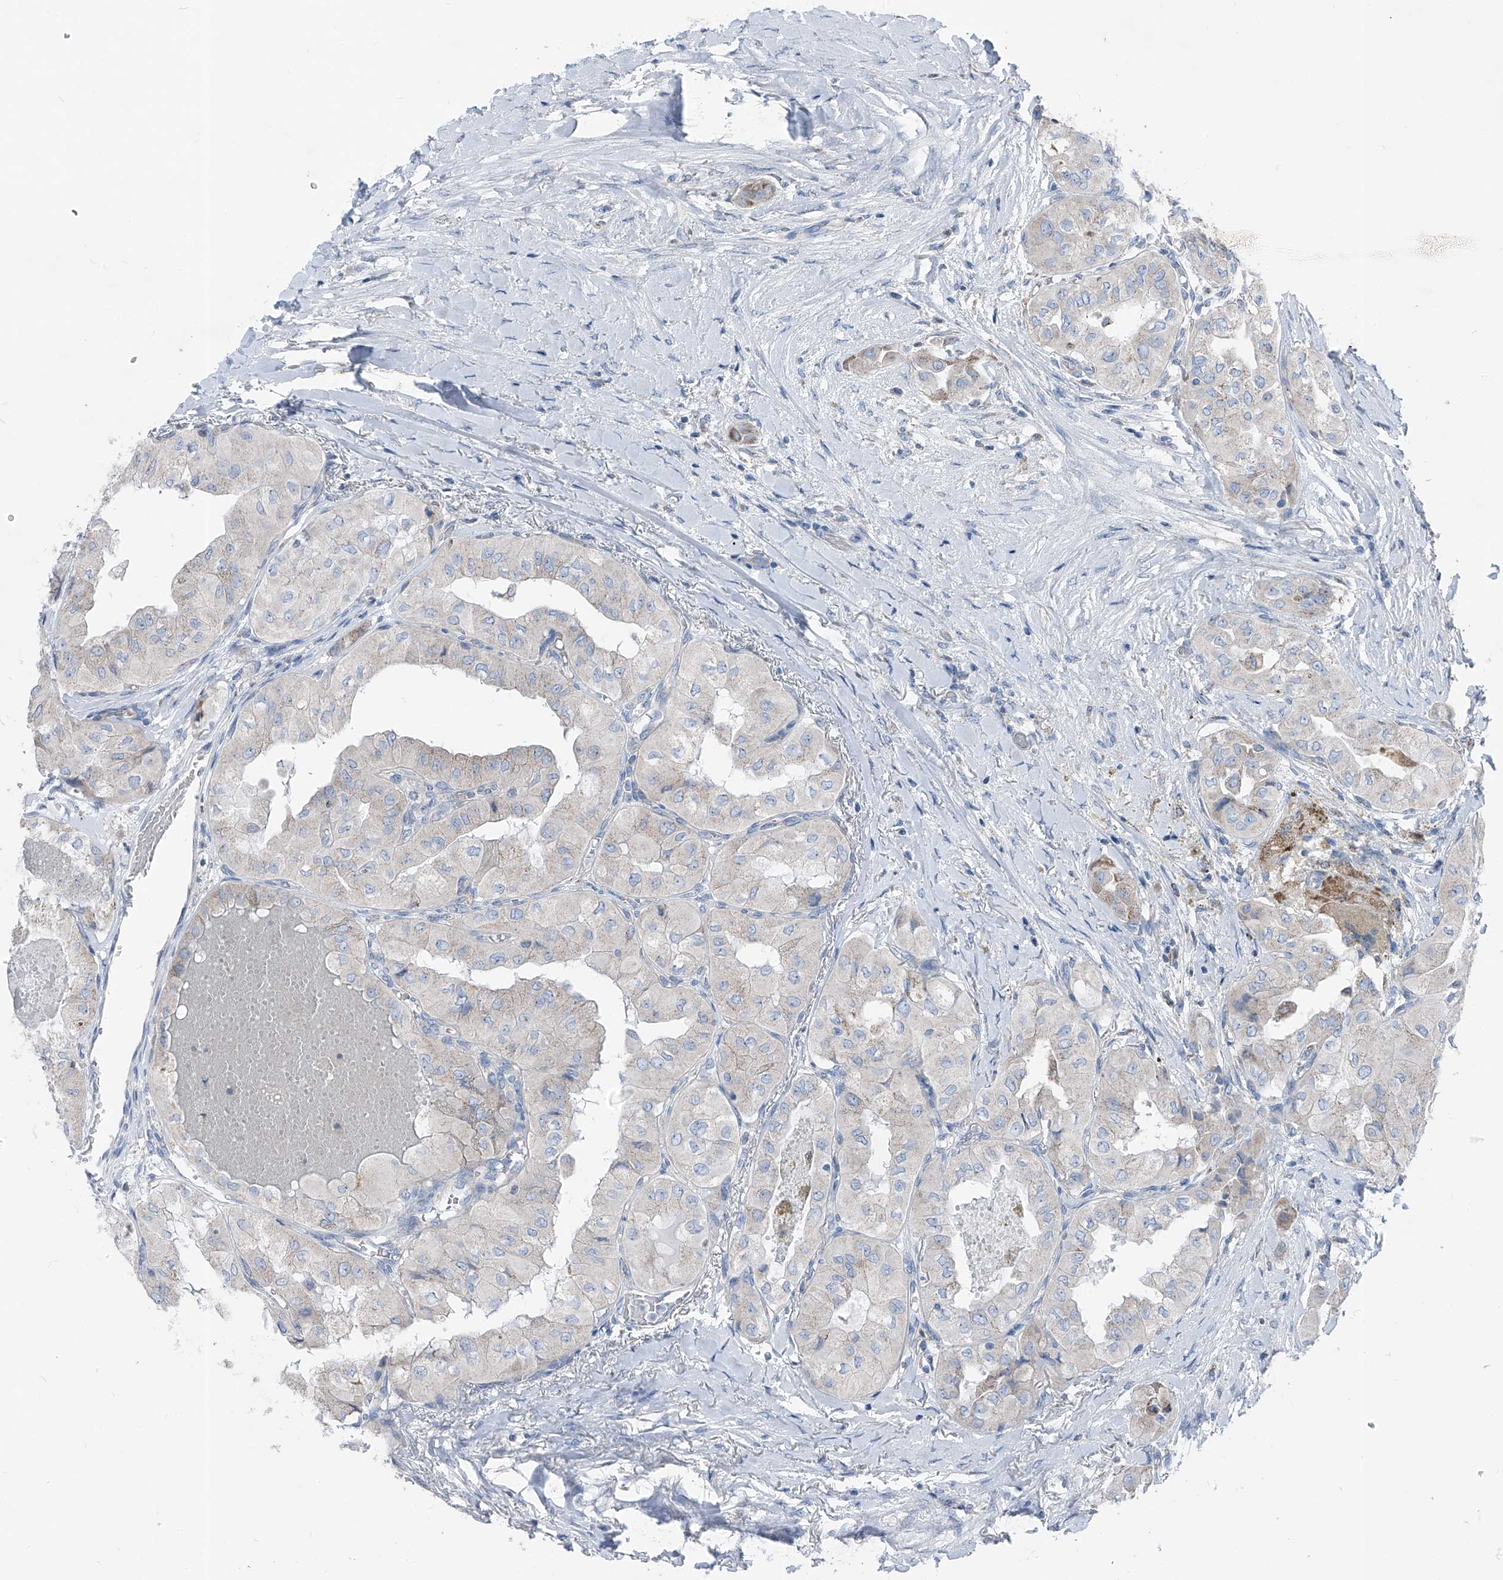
{"staining": {"intensity": "negative", "quantity": "none", "location": "none"}, "tissue": "thyroid cancer", "cell_type": "Tumor cells", "image_type": "cancer", "snomed": [{"axis": "morphology", "description": "Papillary adenocarcinoma, NOS"}, {"axis": "topography", "description": "Thyroid gland"}], "caption": "The image shows no significant staining in tumor cells of thyroid cancer (papillary adenocarcinoma).", "gene": "AGPS", "patient": {"sex": "female", "age": 59}}